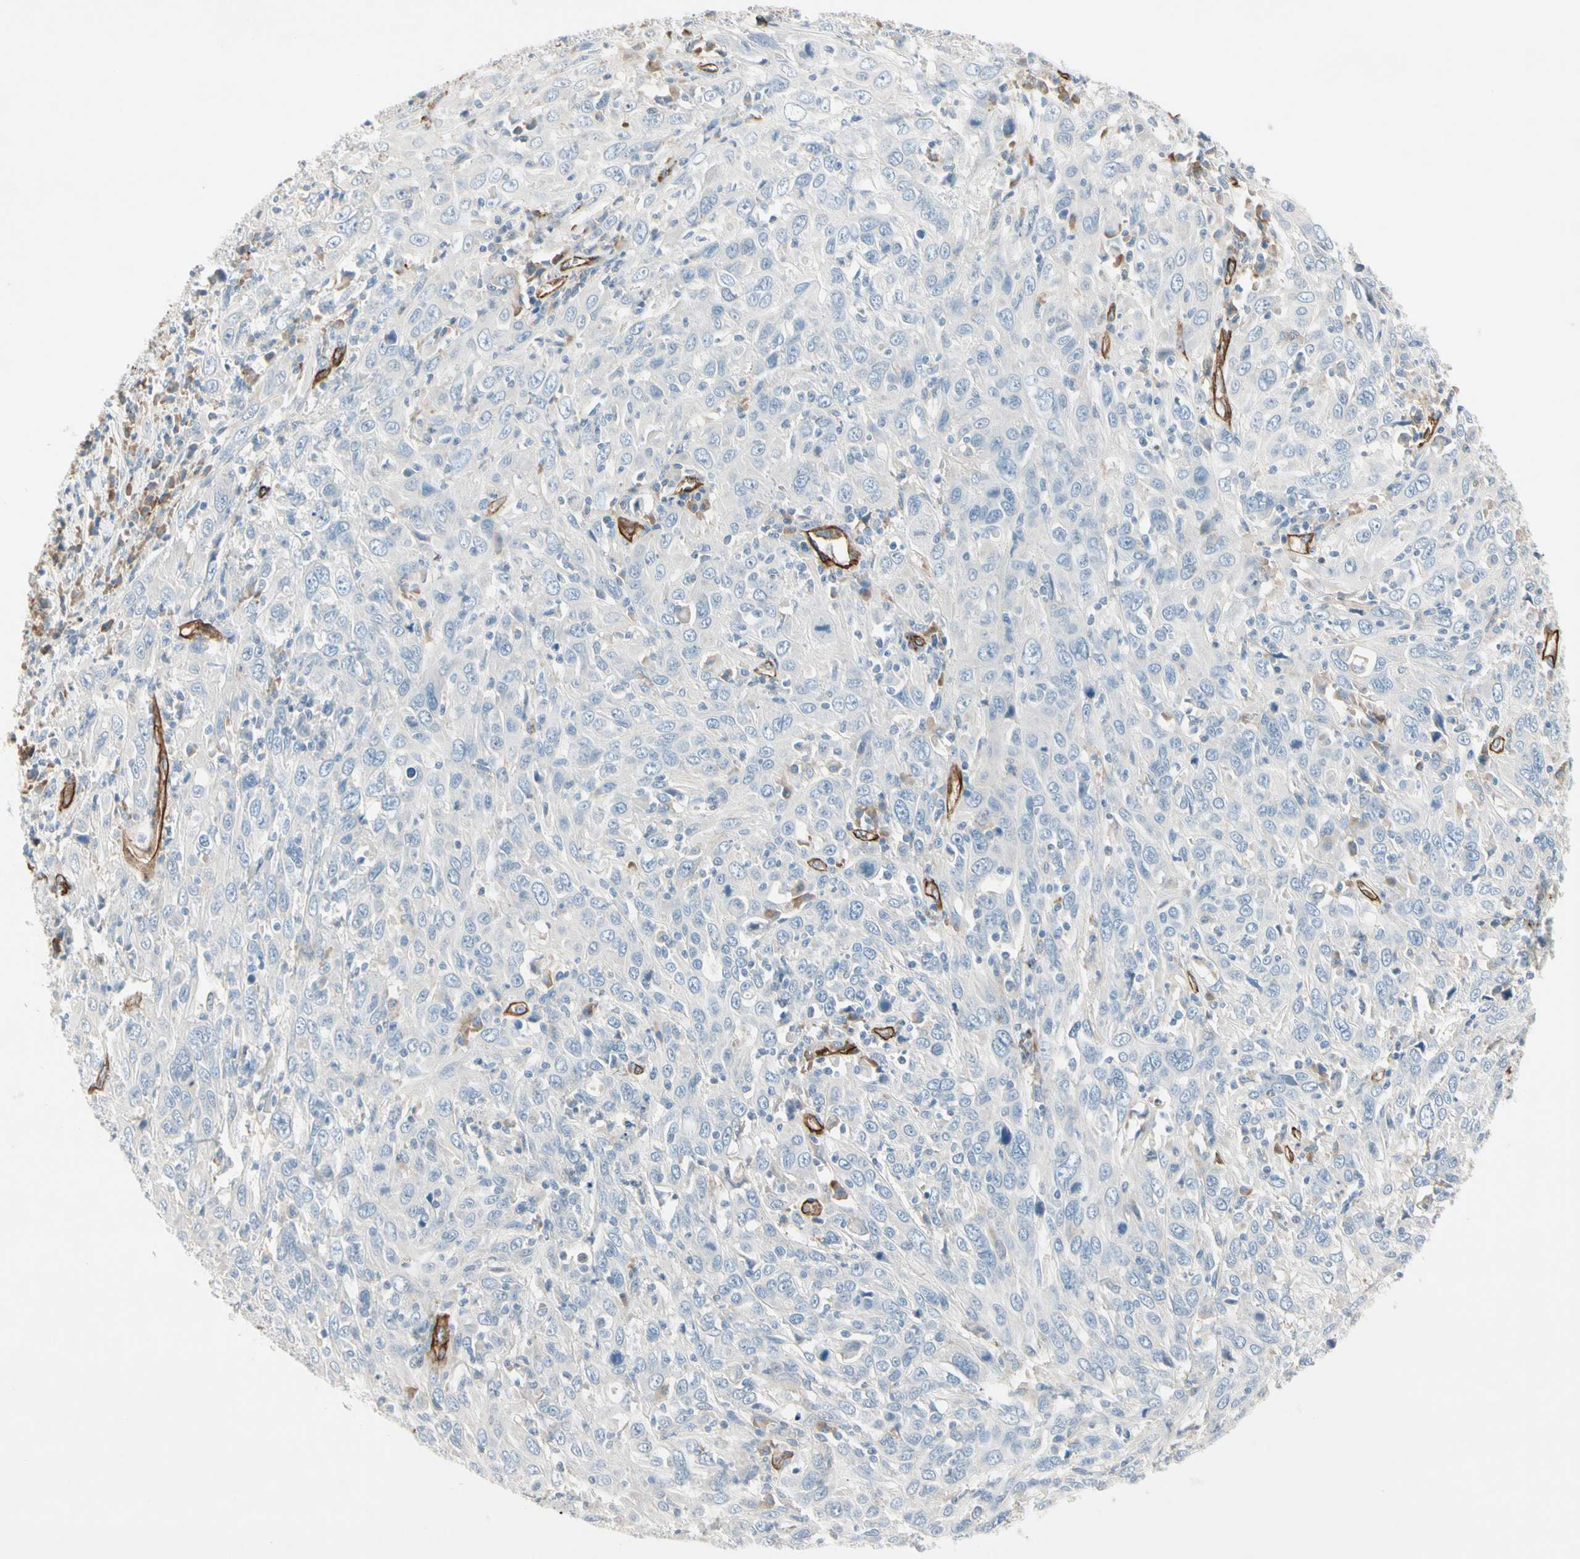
{"staining": {"intensity": "negative", "quantity": "none", "location": "none"}, "tissue": "cervical cancer", "cell_type": "Tumor cells", "image_type": "cancer", "snomed": [{"axis": "morphology", "description": "Squamous cell carcinoma, NOS"}, {"axis": "topography", "description": "Cervix"}], "caption": "This is an immunohistochemistry (IHC) histopathology image of human cervical cancer (squamous cell carcinoma). There is no staining in tumor cells.", "gene": "CD93", "patient": {"sex": "female", "age": 46}}